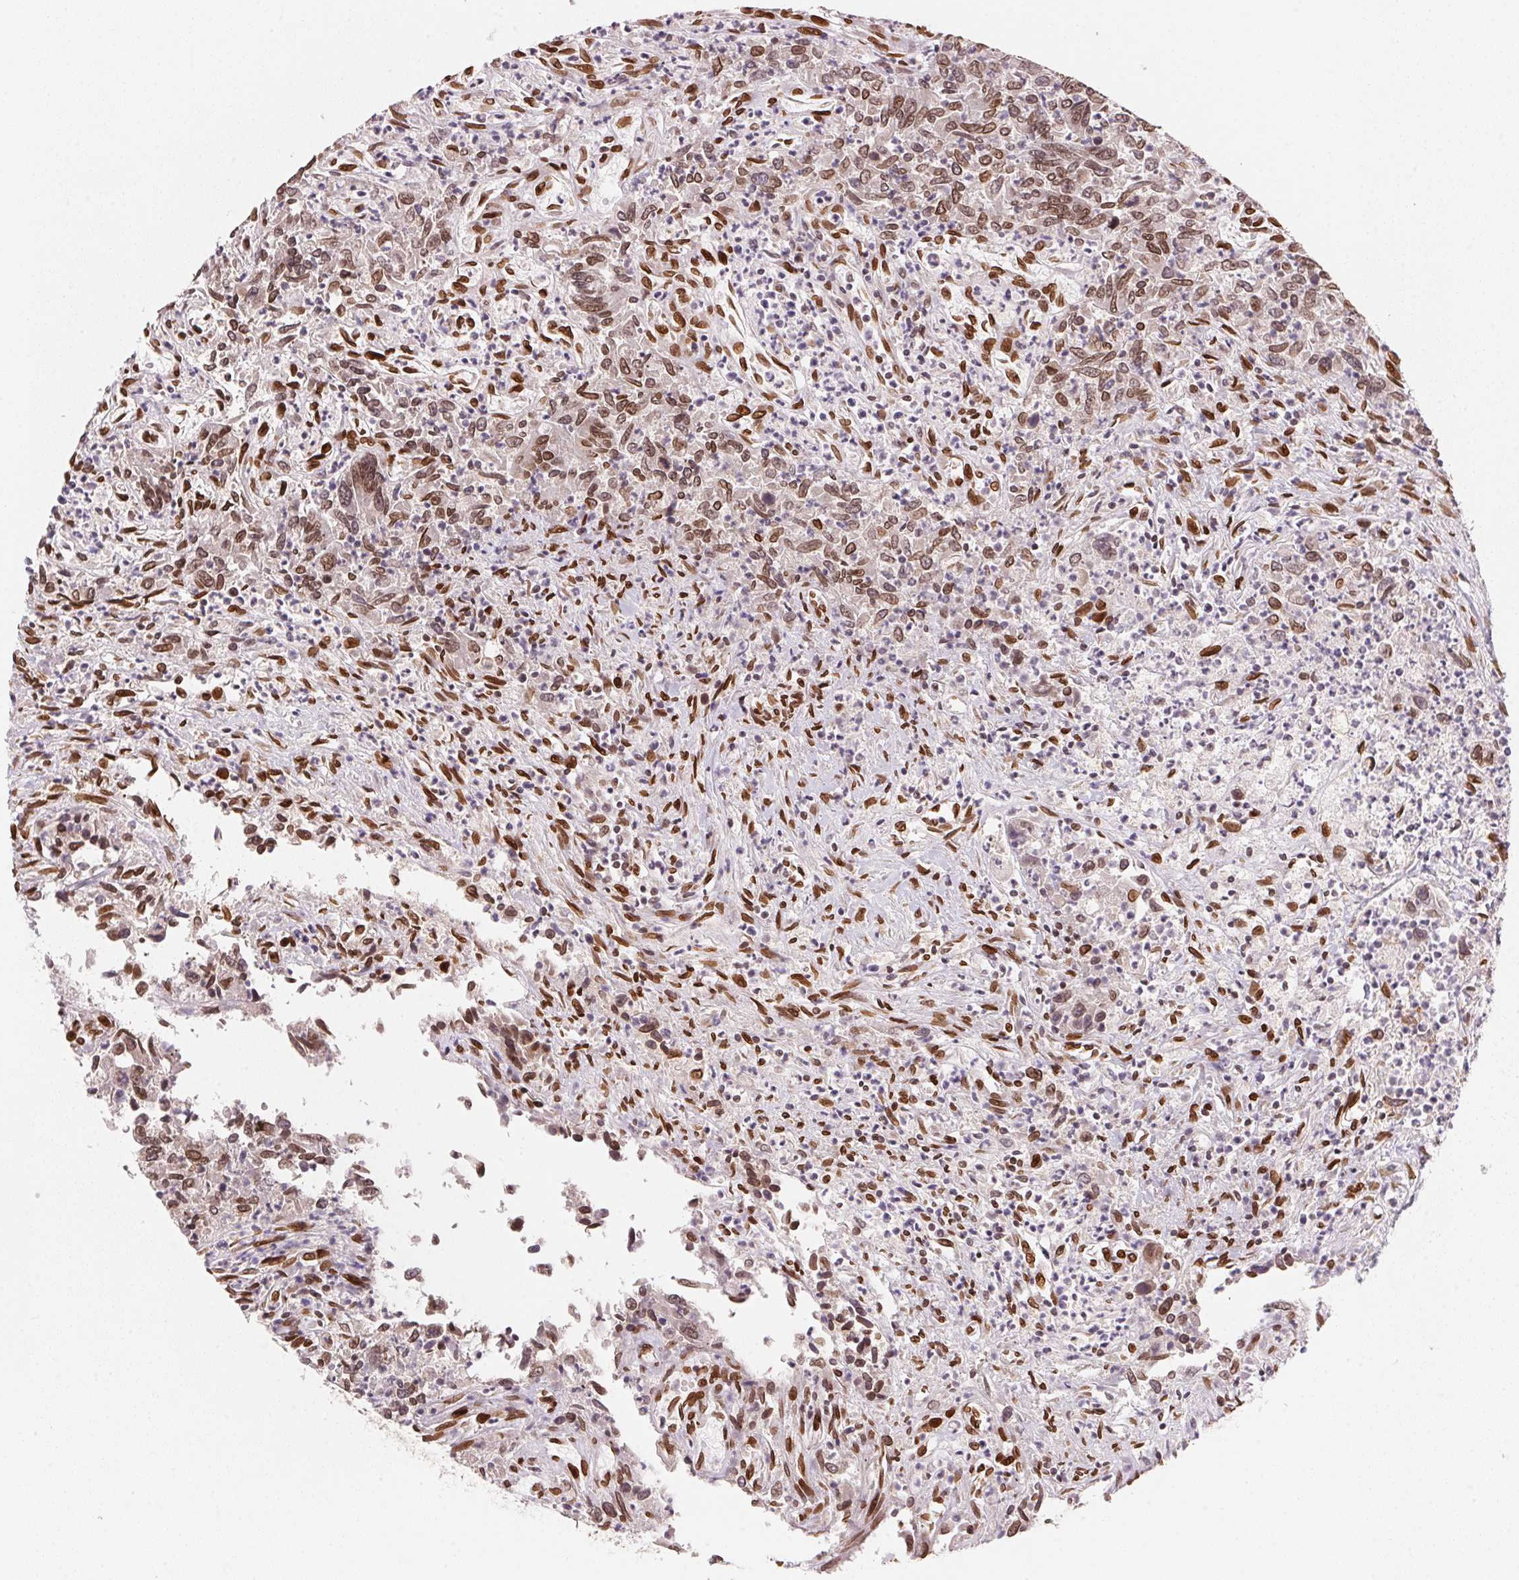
{"staining": {"intensity": "moderate", "quantity": ">75%", "location": "nuclear"}, "tissue": "colorectal cancer", "cell_type": "Tumor cells", "image_type": "cancer", "snomed": [{"axis": "morphology", "description": "Adenocarcinoma, NOS"}, {"axis": "topography", "description": "Colon"}], "caption": "Immunohistochemistry histopathology image of human adenocarcinoma (colorectal) stained for a protein (brown), which exhibits medium levels of moderate nuclear positivity in about >75% of tumor cells.", "gene": "SAP30BP", "patient": {"sex": "female", "age": 67}}